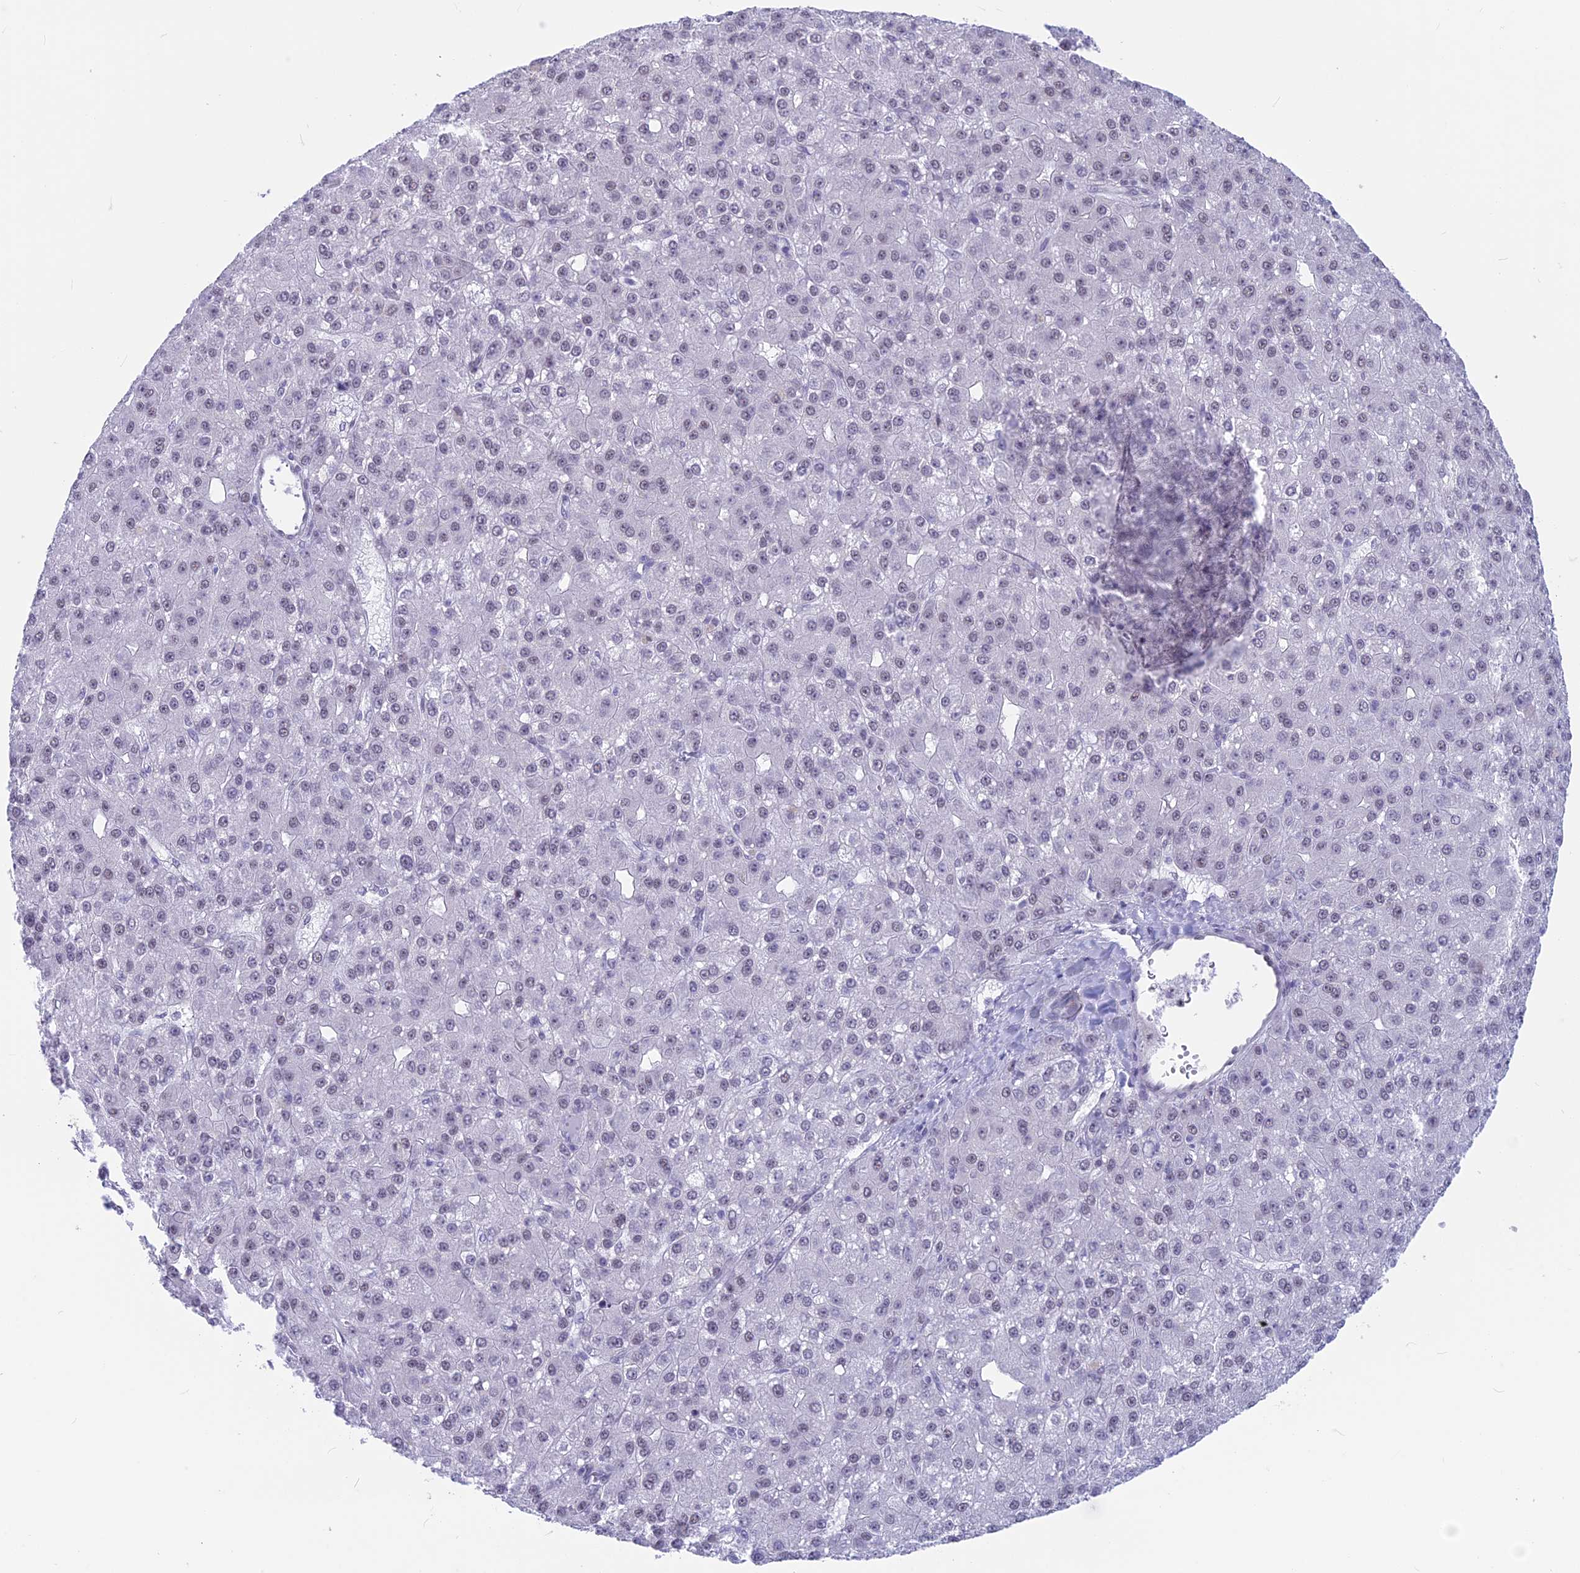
{"staining": {"intensity": "negative", "quantity": "none", "location": "none"}, "tissue": "liver cancer", "cell_type": "Tumor cells", "image_type": "cancer", "snomed": [{"axis": "morphology", "description": "Carcinoma, Hepatocellular, NOS"}, {"axis": "topography", "description": "Liver"}], "caption": "The IHC micrograph has no significant positivity in tumor cells of hepatocellular carcinoma (liver) tissue.", "gene": "SRSF5", "patient": {"sex": "male", "age": 67}}